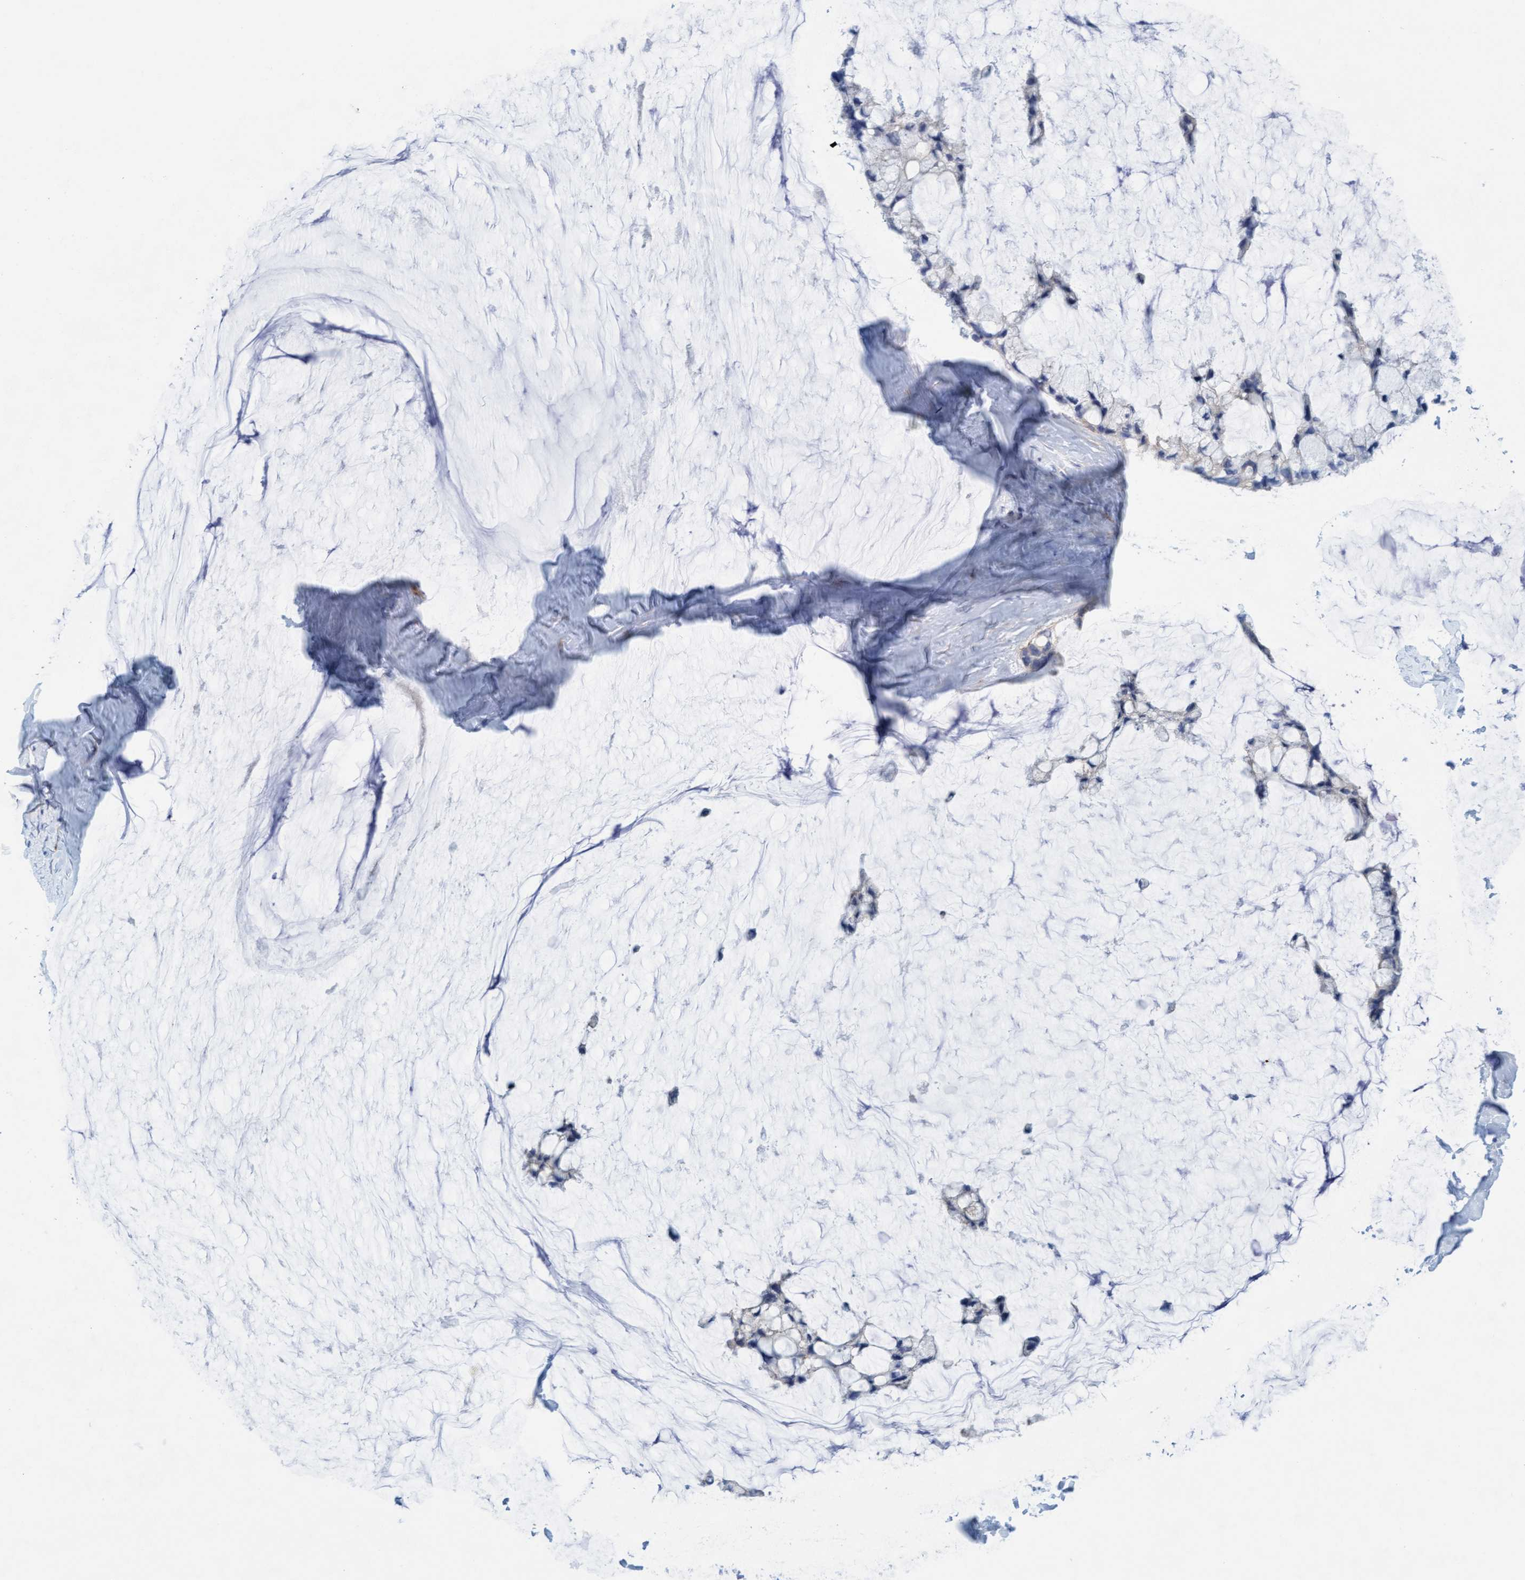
{"staining": {"intensity": "negative", "quantity": "none", "location": "none"}, "tissue": "ovarian cancer", "cell_type": "Tumor cells", "image_type": "cancer", "snomed": [{"axis": "morphology", "description": "Cystadenocarcinoma, mucinous, NOS"}, {"axis": "topography", "description": "Ovary"}], "caption": "High power microscopy histopathology image of an IHC photomicrograph of ovarian cancer, revealing no significant expression in tumor cells.", "gene": "MTFR1", "patient": {"sex": "female", "age": 39}}